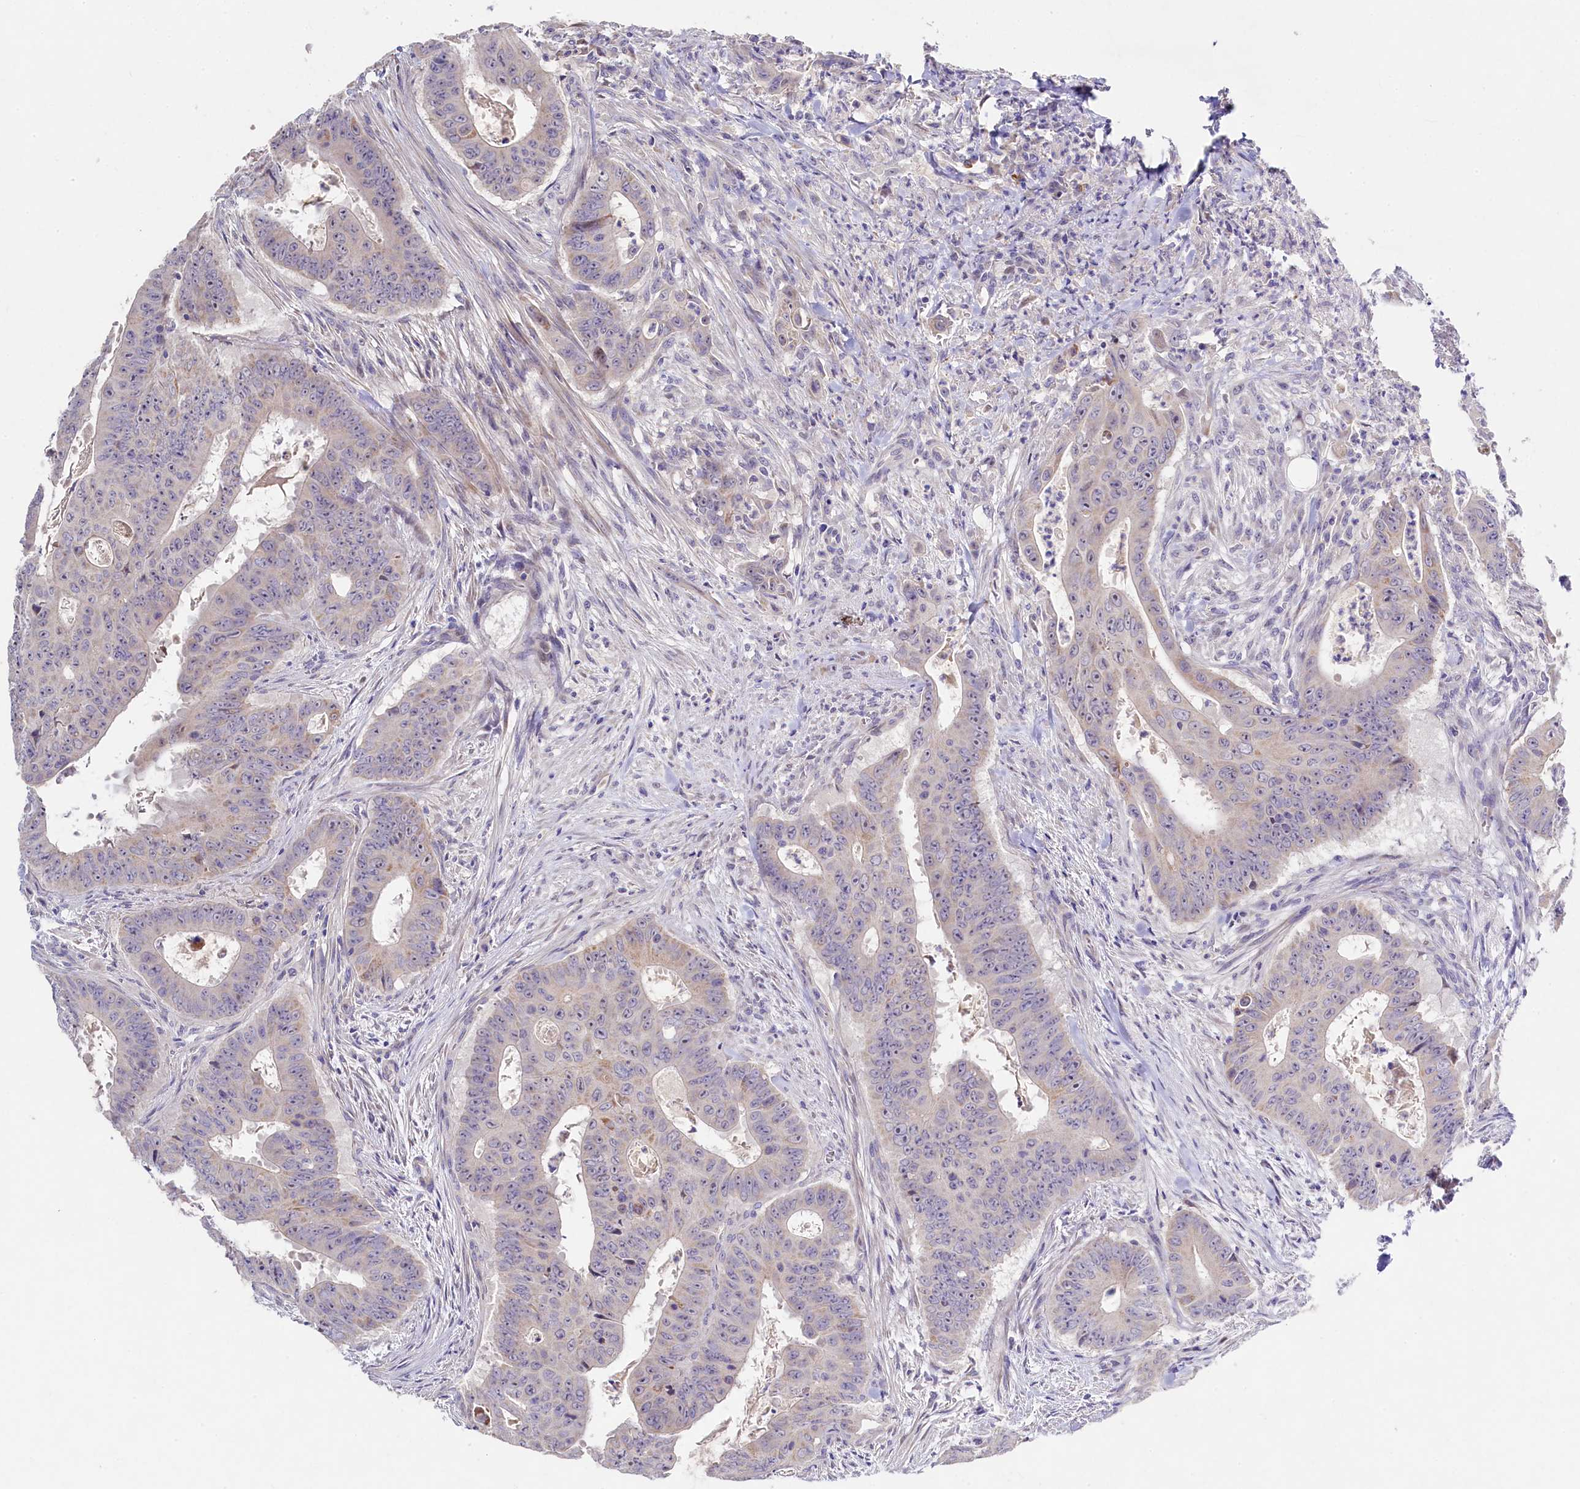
{"staining": {"intensity": "weak", "quantity": "25%-75%", "location": "cytoplasmic/membranous"}, "tissue": "colorectal cancer", "cell_type": "Tumor cells", "image_type": "cancer", "snomed": [{"axis": "morphology", "description": "Adenocarcinoma, NOS"}, {"axis": "topography", "description": "Rectum"}], "caption": "A low amount of weak cytoplasmic/membranous positivity is identified in about 25%-75% of tumor cells in colorectal adenocarcinoma tissue.", "gene": "FXYD6", "patient": {"sex": "female", "age": 75}}